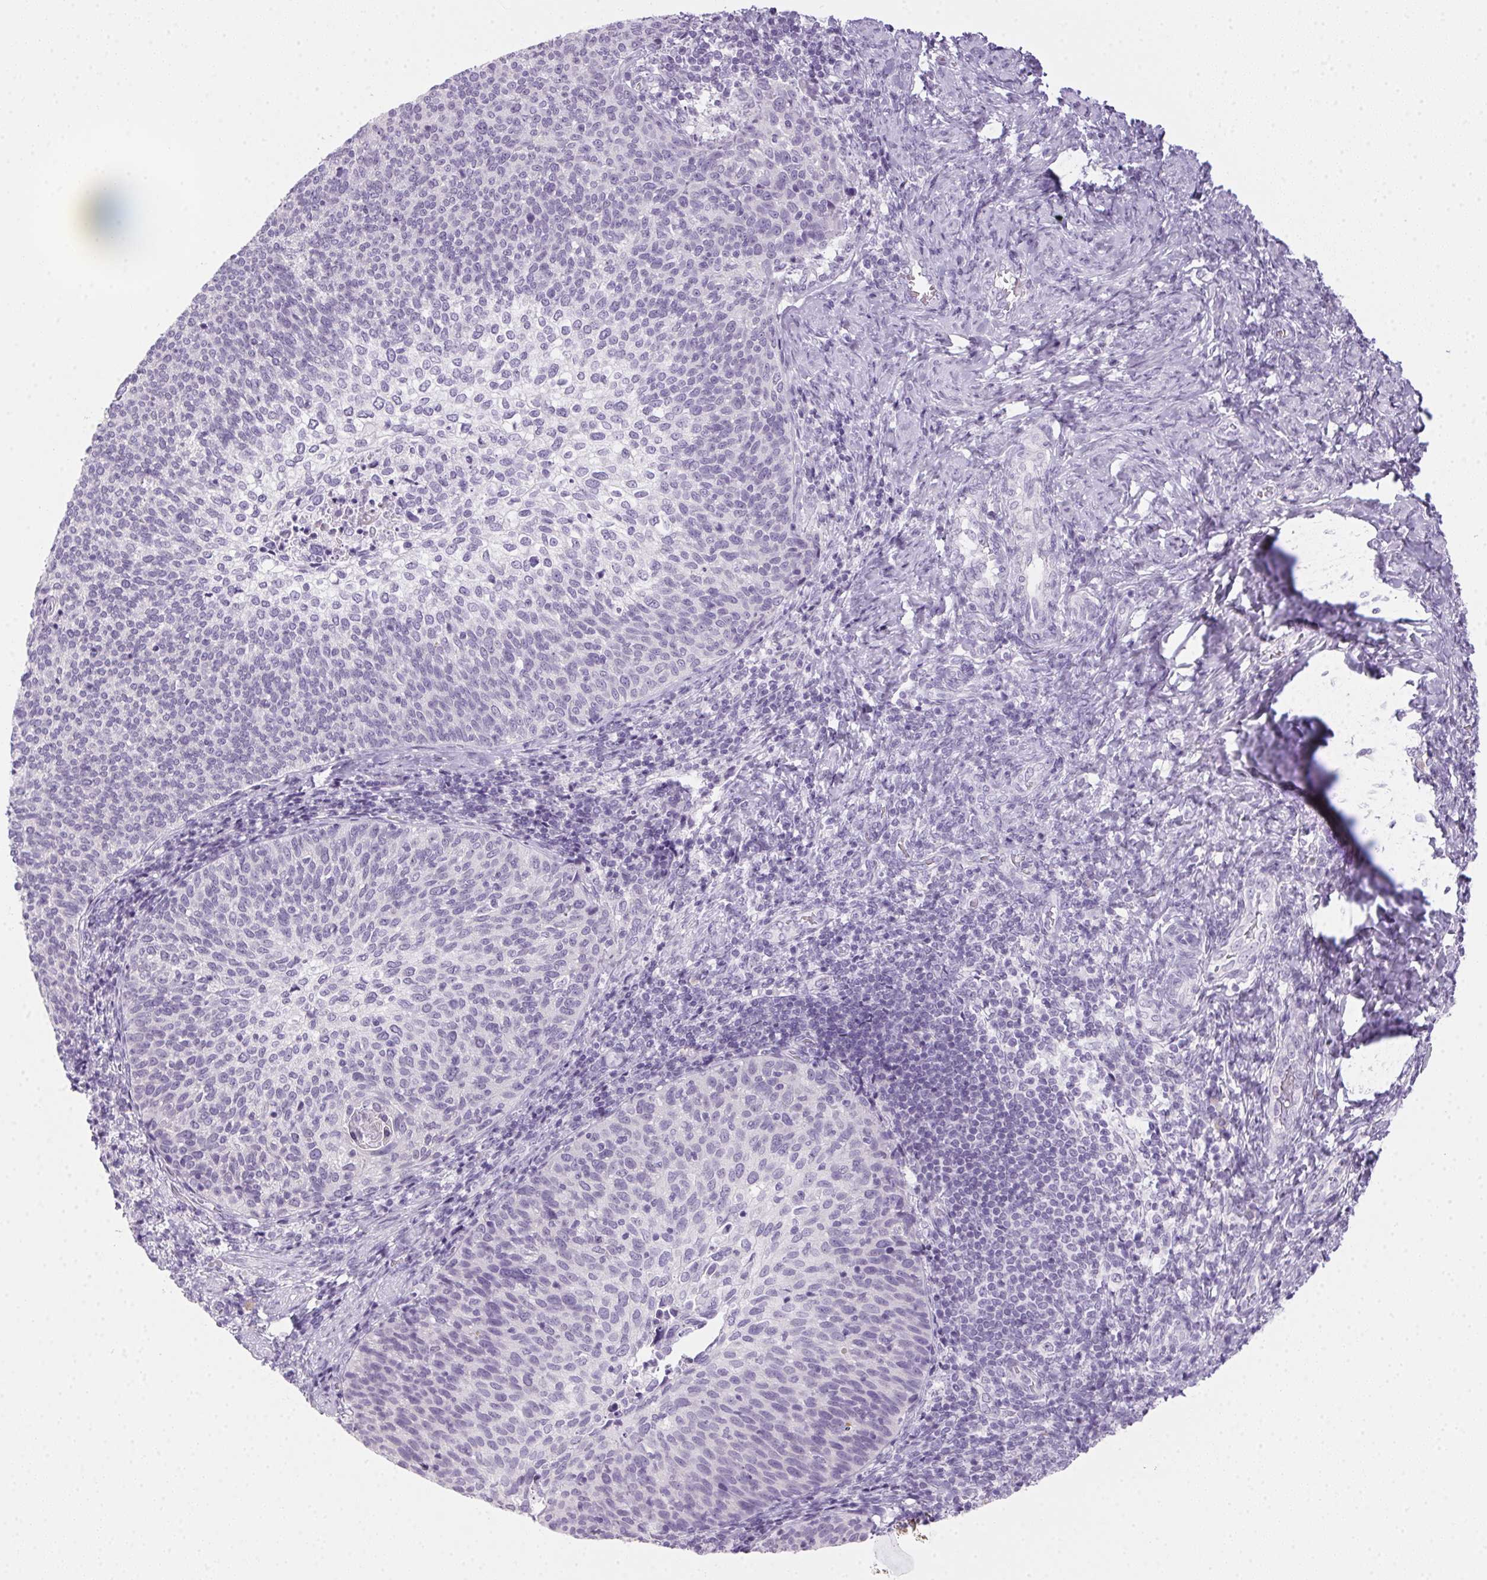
{"staining": {"intensity": "negative", "quantity": "none", "location": "none"}, "tissue": "cervical cancer", "cell_type": "Tumor cells", "image_type": "cancer", "snomed": [{"axis": "morphology", "description": "Squamous cell carcinoma, NOS"}, {"axis": "topography", "description": "Cervix"}], "caption": "IHC micrograph of cervical cancer stained for a protein (brown), which exhibits no expression in tumor cells.", "gene": "POPDC2", "patient": {"sex": "female", "age": 61}}